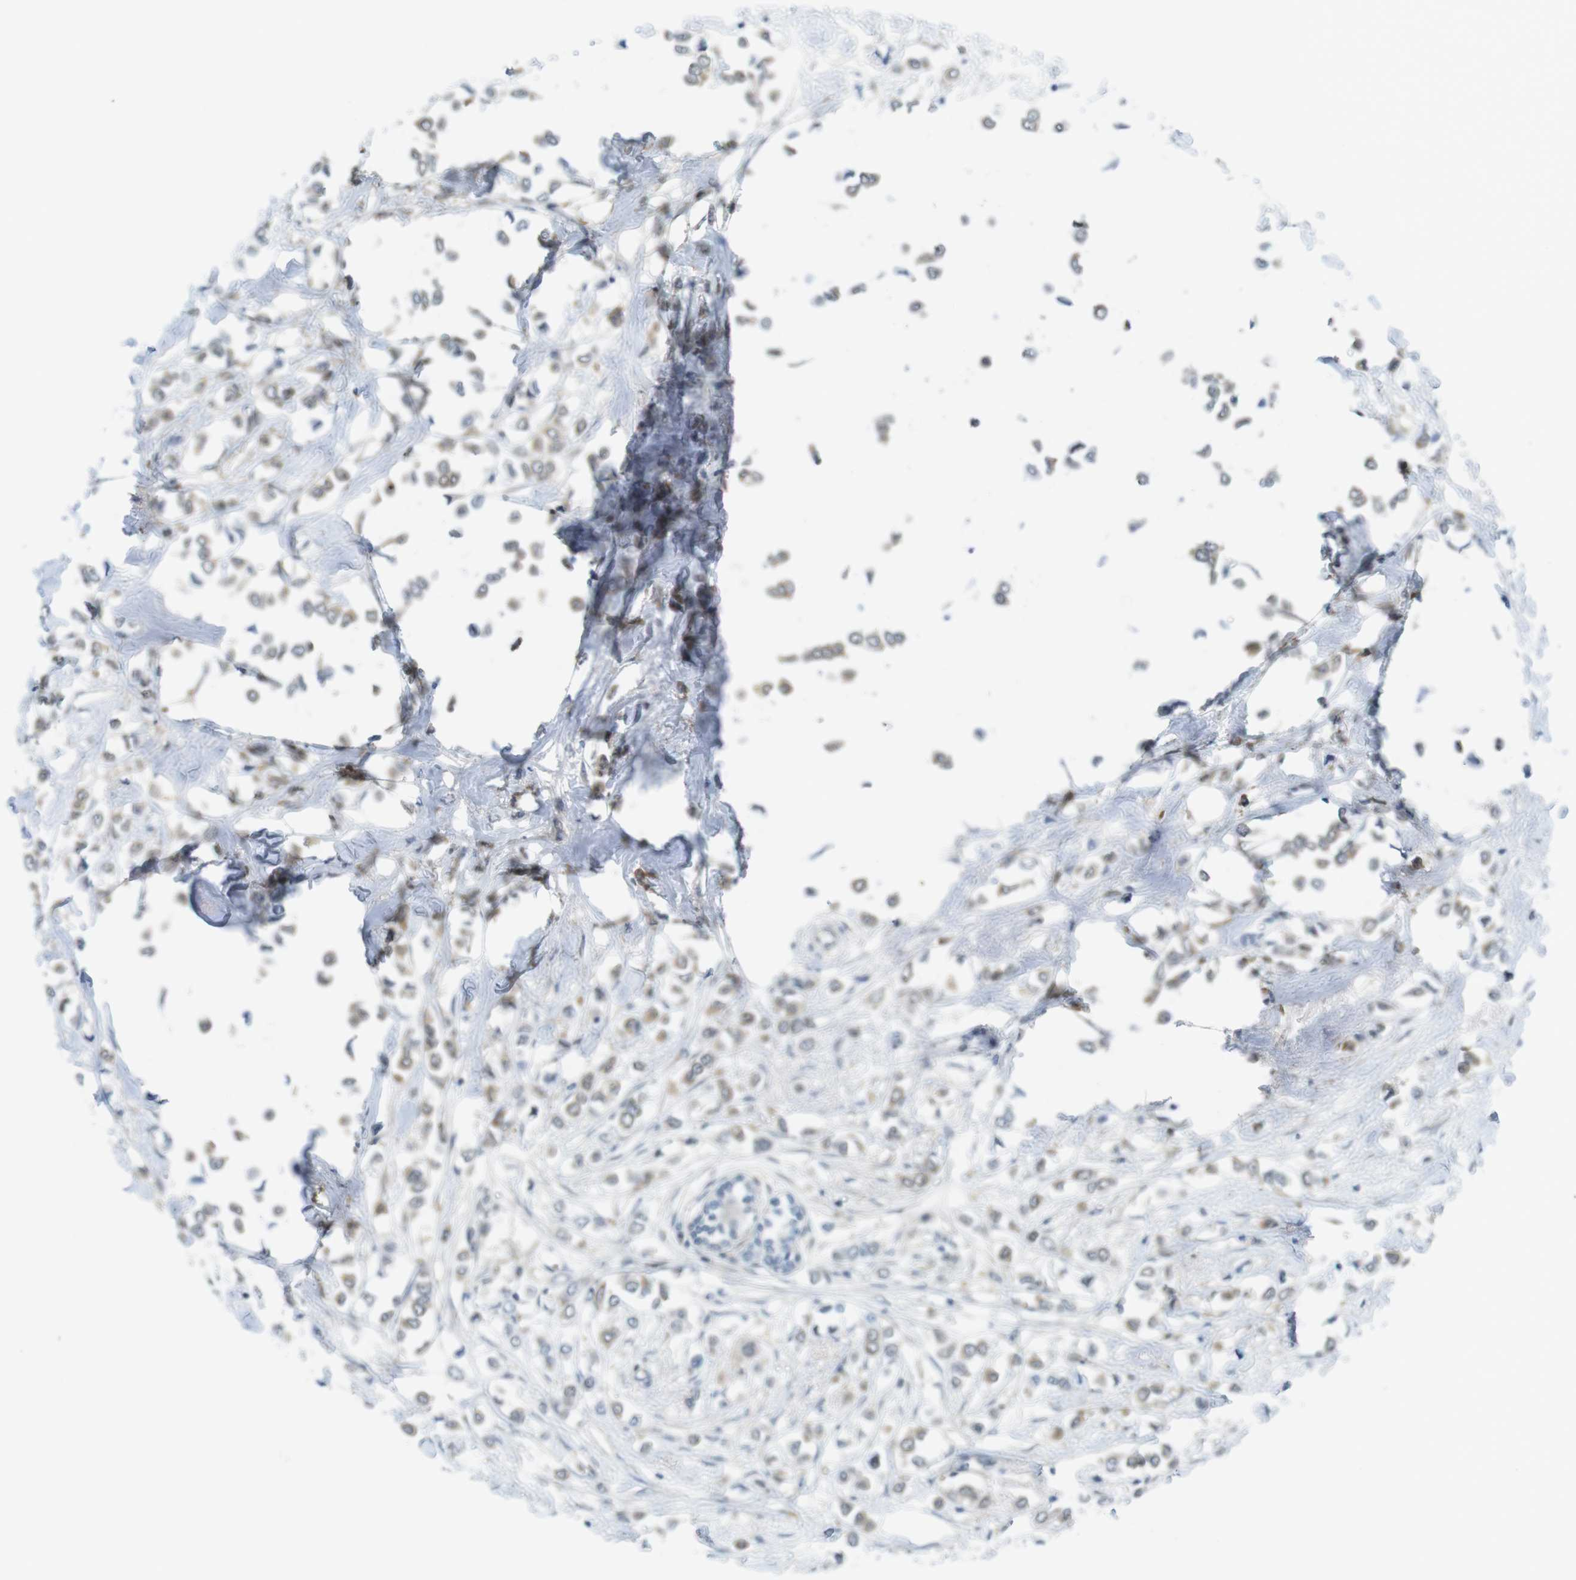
{"staining": {"intensity": "weak", "quantity": ">75%", "location": "cytoplasmic/membranous"}, "tissue": "breast cancer", "cell_type": "Tumor cells", "image_type": "cancer", "snomed": [{"axis": "morphology", "description": "Lobular carcinoma"}, {"axis": "topography", "description": "Breast"}], "caption": "Breast lobular carcinoma stained with a protein marker displays weak staining in tumor cells.", "gene": "CASP2", "patient": {"sex": "female", "age": 51}}